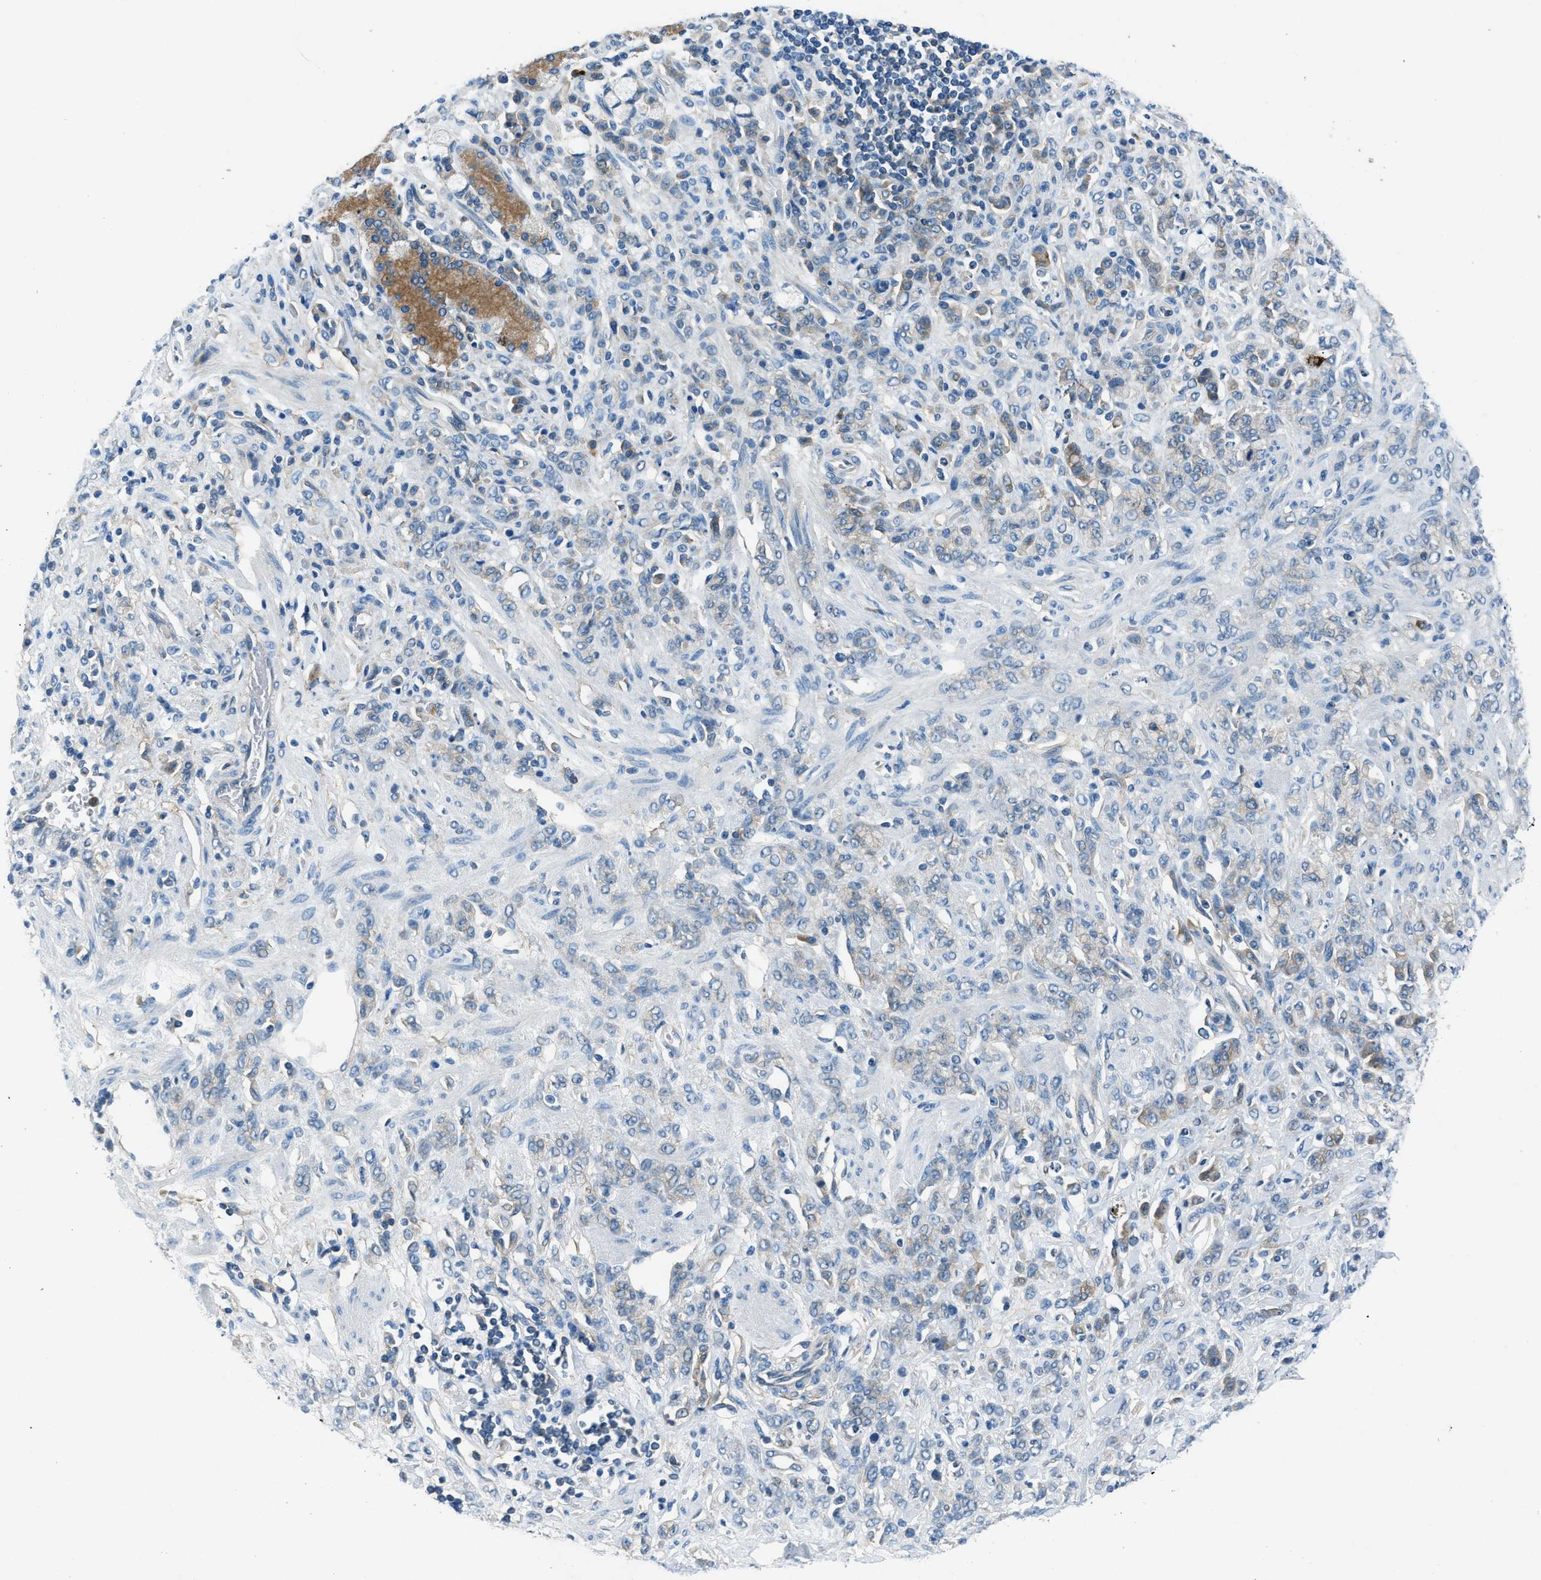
{"staining": {"intensity": "weak", "quantity": "<25%", "location": "cytoplasmic/membranous"}, "tissue": "stomach cancer", "cell_type": "Tumor cells", "image_type": "cancer", "snomed": [{"axis": "morphology", "description": "Normal tissue, NOS"}, {"axis": "morphology", "description": "Adenocarcinoma, NOS"}, {"axis": "topography", "description": "Stomach"}], "caption": "DAB immunohistochemical staining of human stomach cancer (adenocarcinoma) displays no significant positivity in tumor cells. (DAB IHC, high magnification).", "gene": "BMP1", "patient": {"sex": "male", "age": 82}}